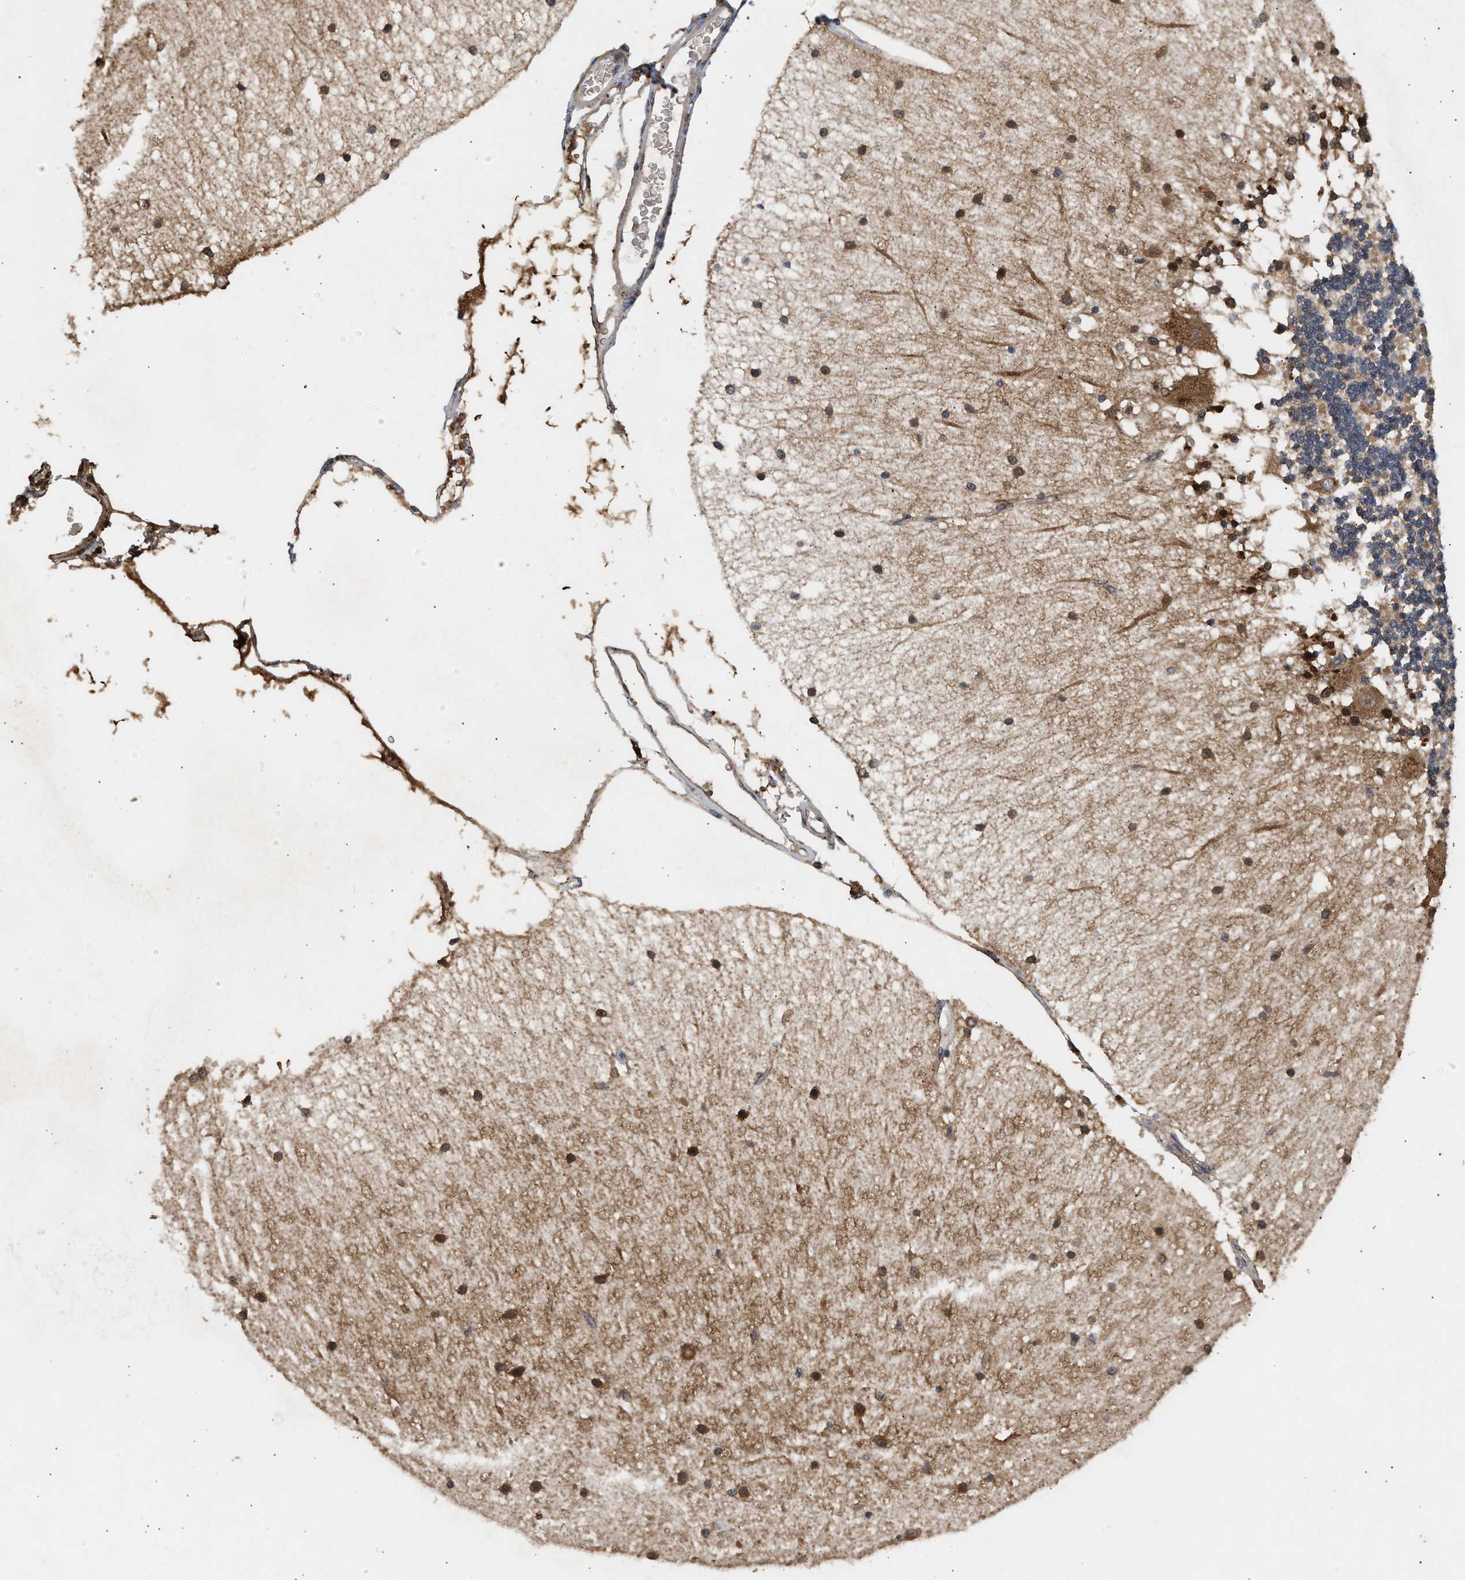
{"staining": {"intensity": "moderate", "quantity": ">75%", "location": "cytoplasmic/membranous"}, "tissue": "cerebellum", "cell_type": "Cells in granular layer", "image_type": "normal", "snomed": [{"axis": "morphology", "description": "Normal tissue, NOS"}, {"axis": "topography", "description": "Cerebellum"}], "caption": "This photomicrograph reveals normal cerebellum stained with immunohistochemistry to label a protein in brown. The cytoplasmic/membranous of cells in granular layer show moderate positivity for the protein. Nuclei are counter-stained blue.", "gene": "FITM1", "patient": {"sex": "female", "age": 54}}